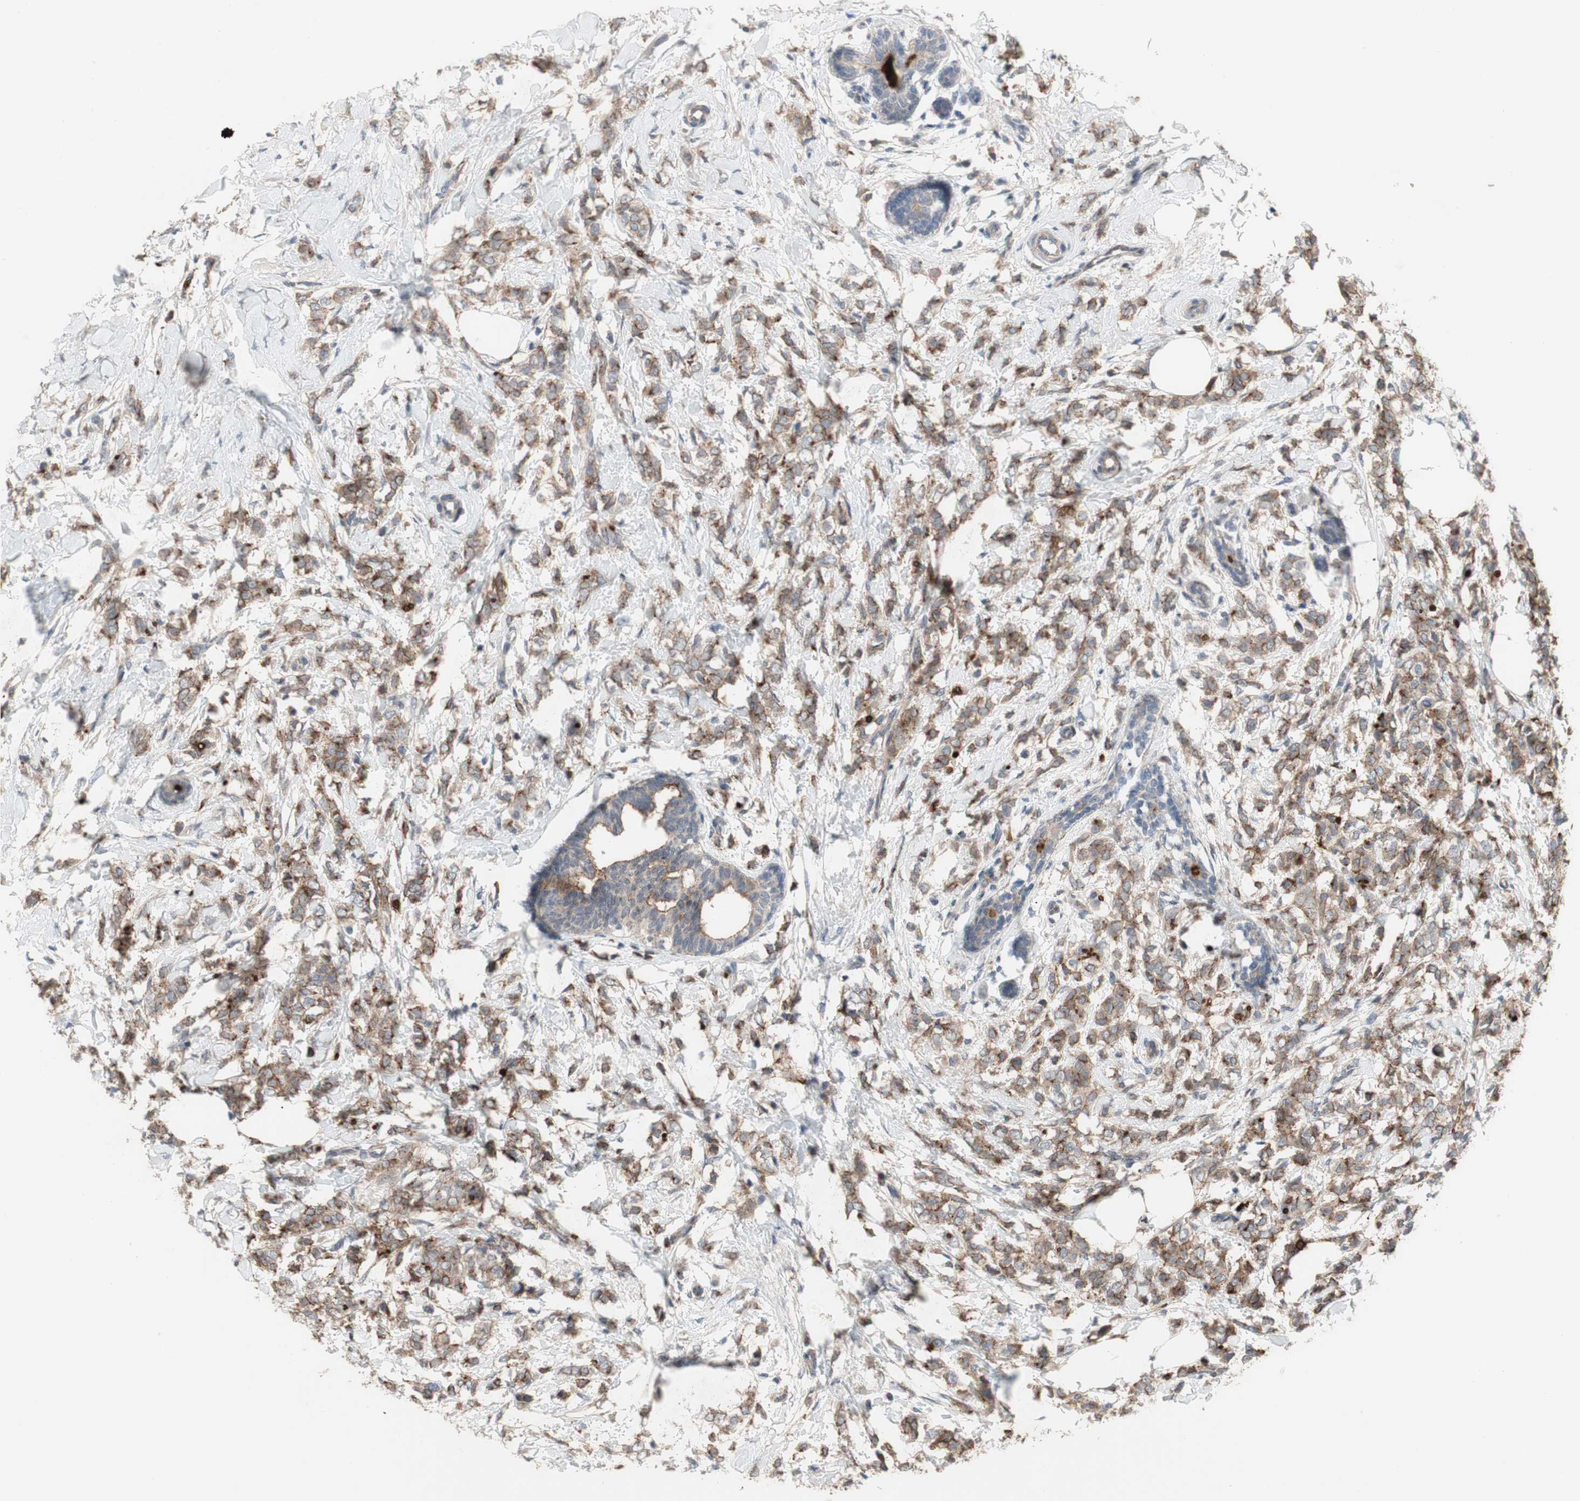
{"staining": {"intensity": "moderate", "quantity": ">75%", "location": "cytoplasmic/membranous"}, "tissue": "breast cancer", "cell_type": "Tumor cells", "image_type": "cancer", "snomed": [{"axis": "morphology", "description": "Lobular carcinoma, in situ"}, {"axis": "morphology", "description": "Lobular carcinoma"}, {"axis": "topography", "description": "Breast"}], "caption": "IHC of lobular carcinoma (breast) shows medium levels of moderate cytoplasmic/membranous positivity in approximately >75% of tumor cells.", "gene": "OAZ1", "patient": {"sex": "female", "age": 41}}